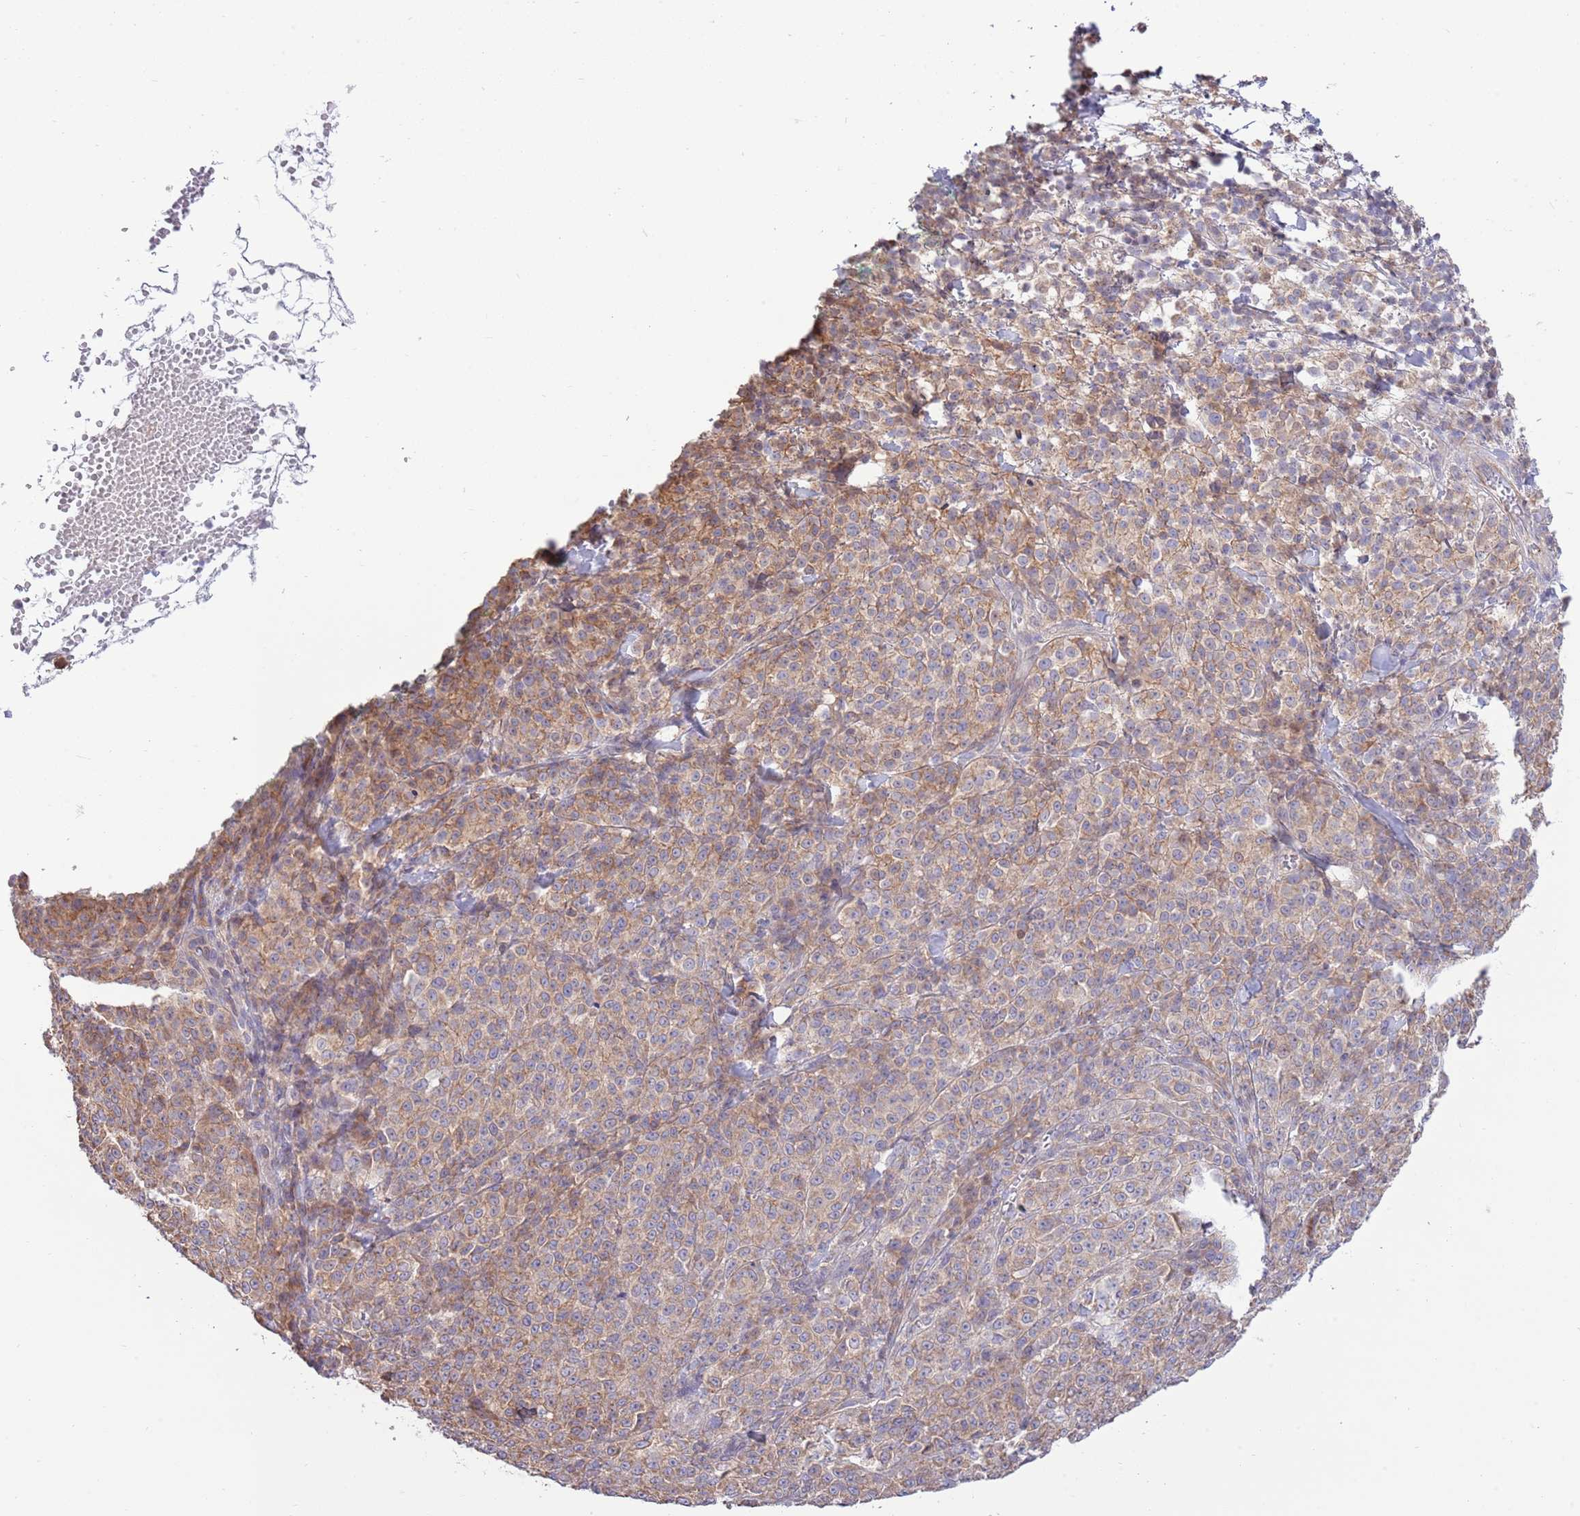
{"staining": {"intensity": "moderate", "quantity": ">75%", "location": "cytoplasmic/membranous"}, "tissue": "melanoma", "cell_type": "Tumor cells", "image_type": "cancer", "snomed": [{"axis": "morphology", "description": "Normal tissue, NOS"}, {"axis": "morphology", "description": "Malignant melanoma, NOS"}, {"axis": "topography", "description": "Skin"}], "caption": "Malignant melanoma tissue exhibits moderate cytoplasmic/membranous expression in approximately >75% of tumor cells, visualized by immunohistochemistry.", "gene": "ARL2BP", "patient": {"sex": "female", "age": 34}}